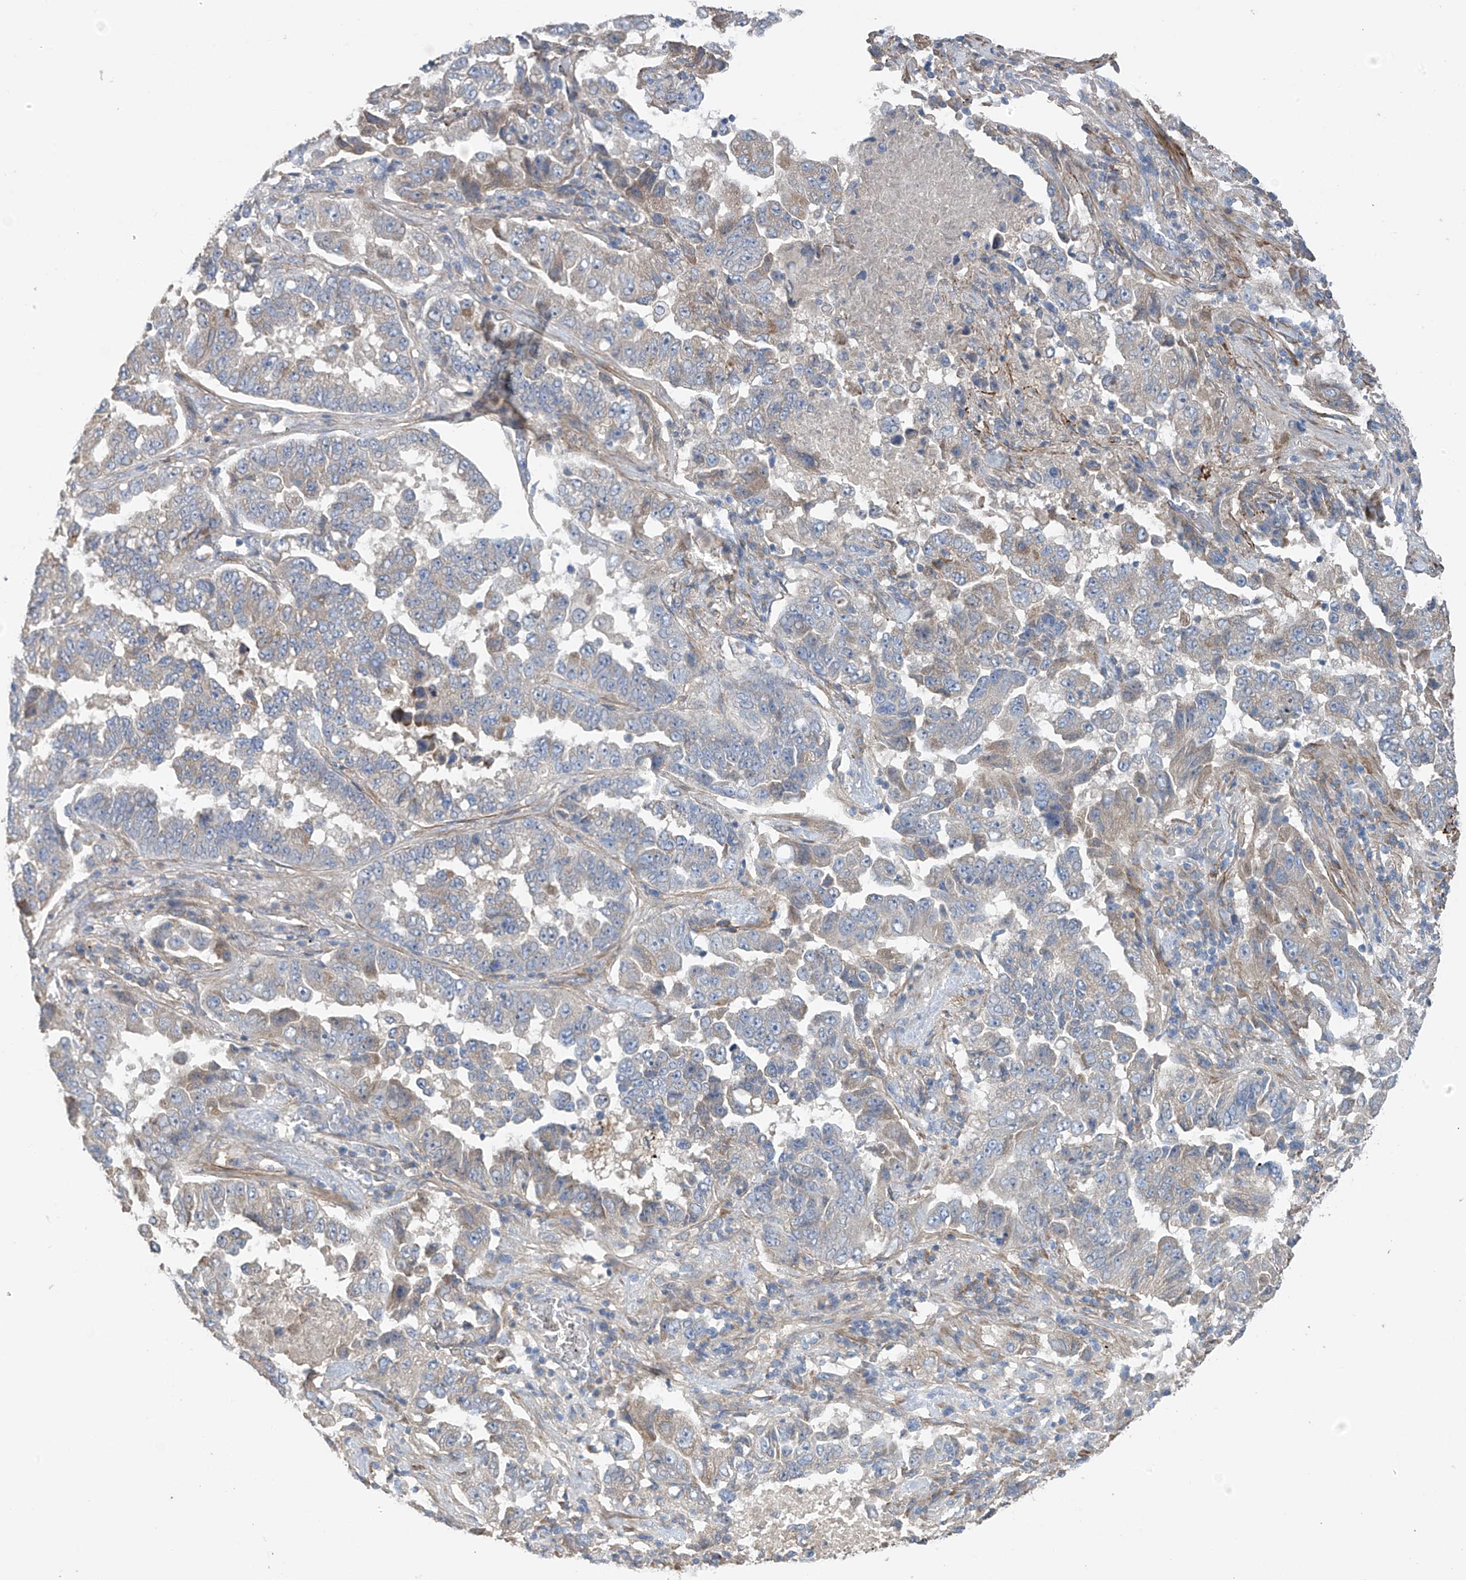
{"staining": {"intensity": "negative", "quantity": "none", "location": "none"}, "tissue": "lung cancer", "cell_type": "Tumor cells", "image_type": "cancer", "snomed": [{"axis": "morphology", "description": "Adenocarcinoma, NOS"}, {"axis": "topography", "description": "Lung"}], "caption": "This histopathology image is of lung cancer (adenocarcinoma) stained with IHC to label a protein in brown with the nuclei are counter-stained blue. There is no positivity in tumor cells.", "gene": "GALNTL6", "patient": {"sex": "female", "age": 51}}